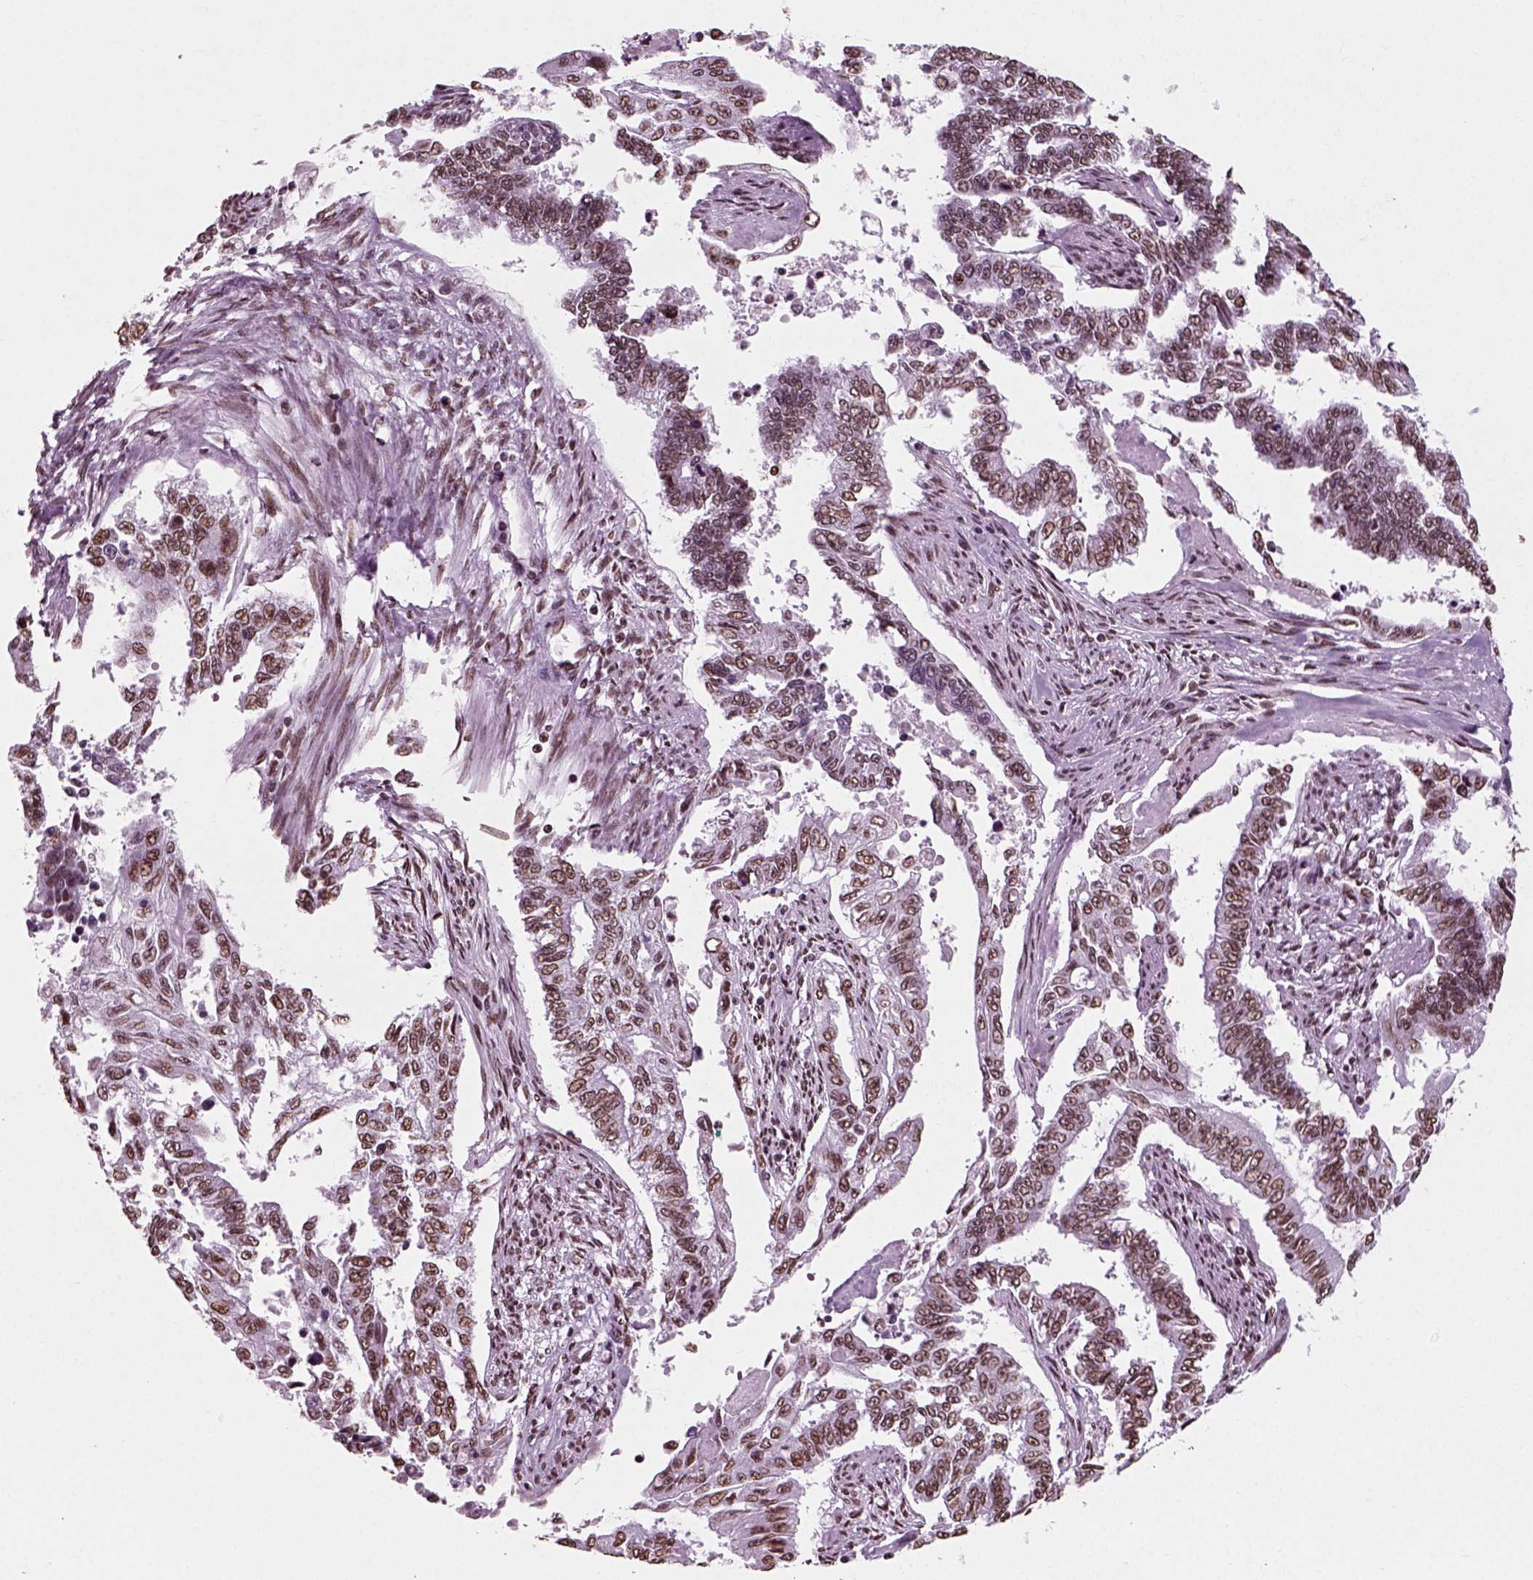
{"staining": {"intensity": "moderate", "quantity": ">75%", "location": "nuclear"}, "tissue": "endometrial cancer", "cell_type": "Tumor cells", "image_type": "cancer", "snomed": [{"axis": "morphology", "description": "Adenocarcinoma, NOS"}, {"axis": "topography", "description": "Uterus"}], "caption": "Immunohistochemistry of human adenocarcinoma (endometrial) shows medium levels of moderate nuclear expression in approximately >75% of tumor cells.", "gene": "POLR1H", "patient": {"sex": "female", "age": 59}}